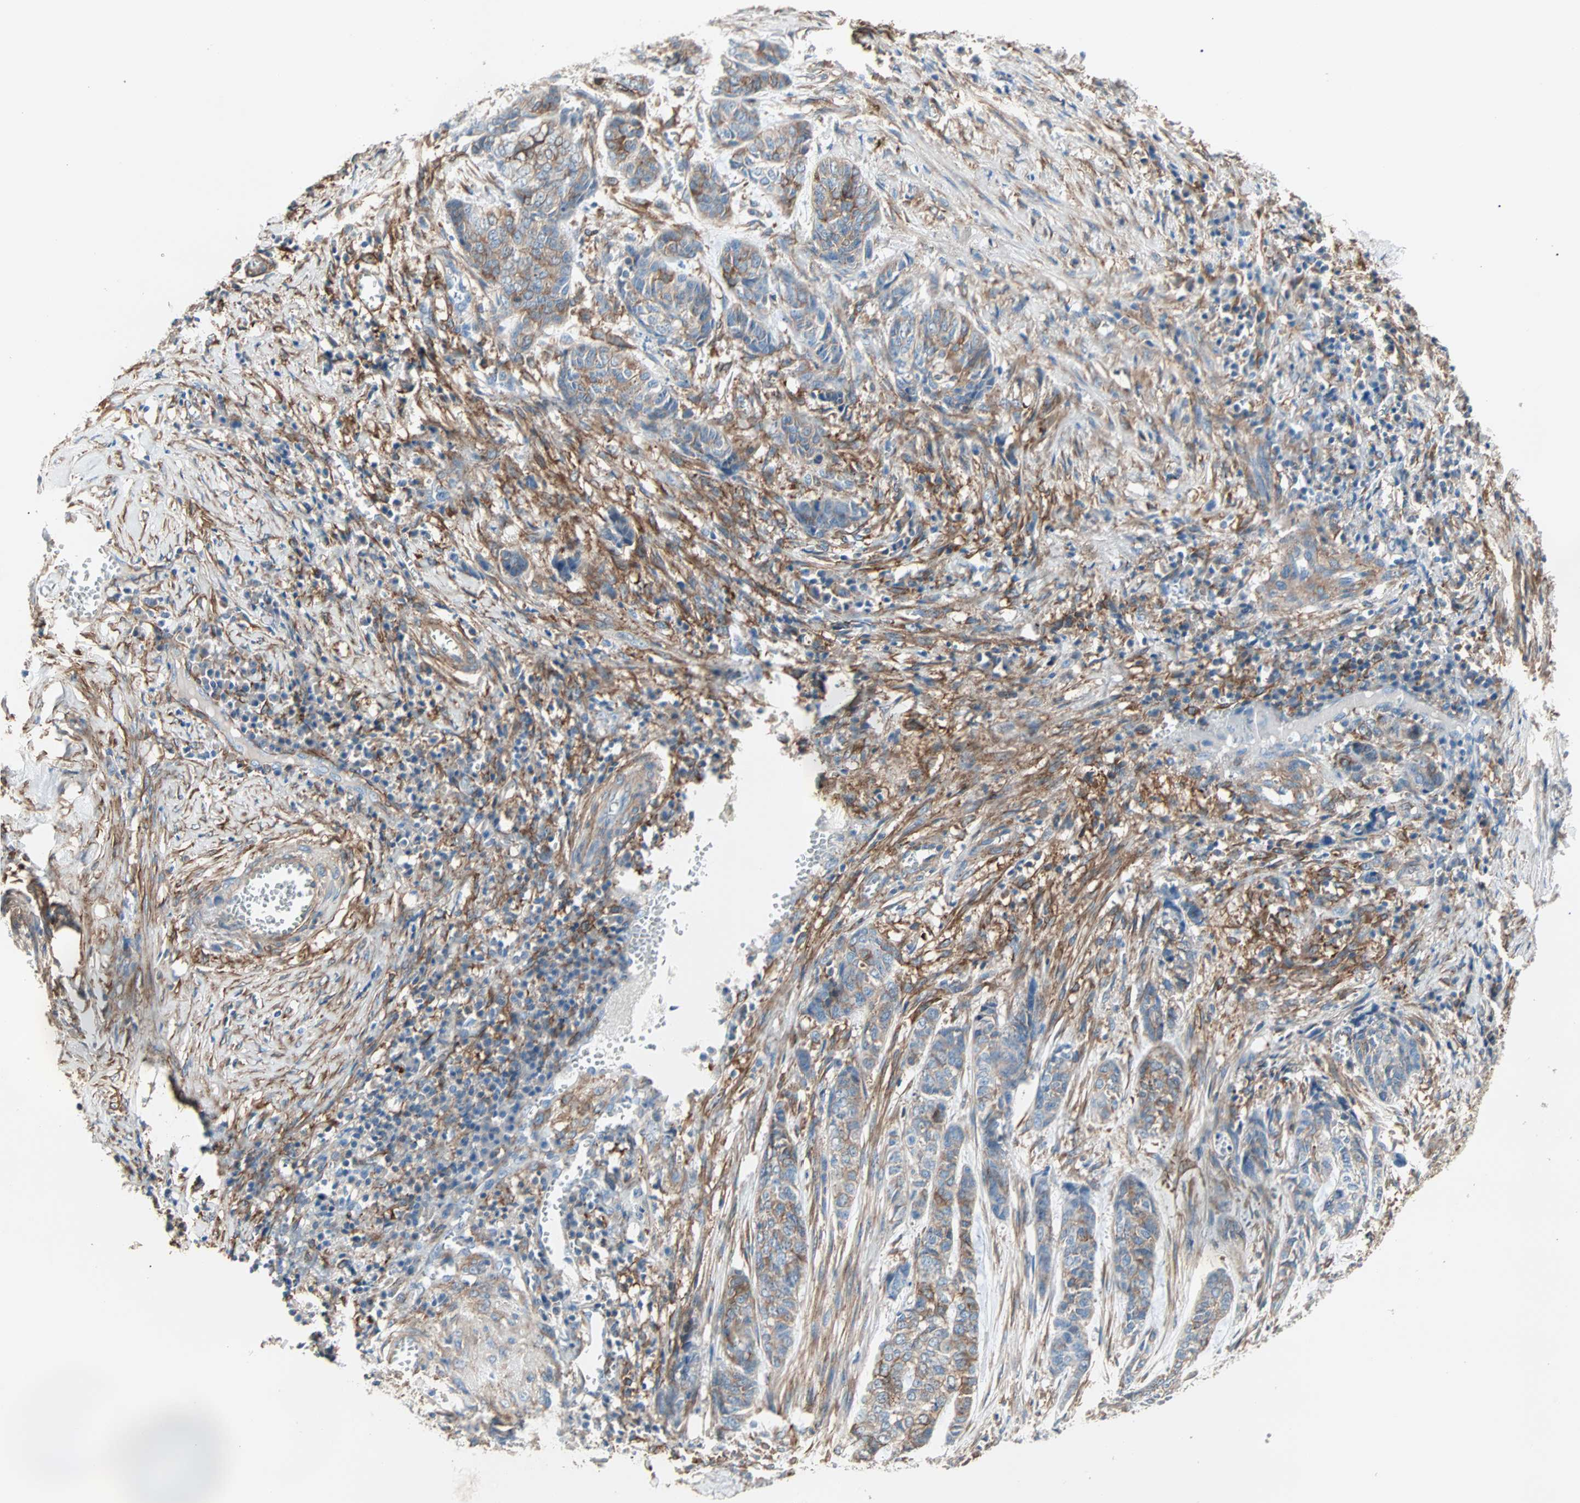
{"staining": {"intensity": "moderate", "quantity": ">75%", "location": "cytoplasmic/membranous"}, "tissue": "skin cancer", "cell_type": "Tumor cells", "image_type": "cancer", "snomed": [{"axis": "morphology", "description": "Basal cell carcinoma"}, {"axis": "topography", "description": "Skin"}], "caption": "Basal cell carcinoma (skin) tissue reveals moderate cytoplasmic/membranous expression in about >75% of tumor cells, visualized by immunohistochemistry.", "gene": "EPB41L2", "patient": {"sex": "female", "age": 64}}